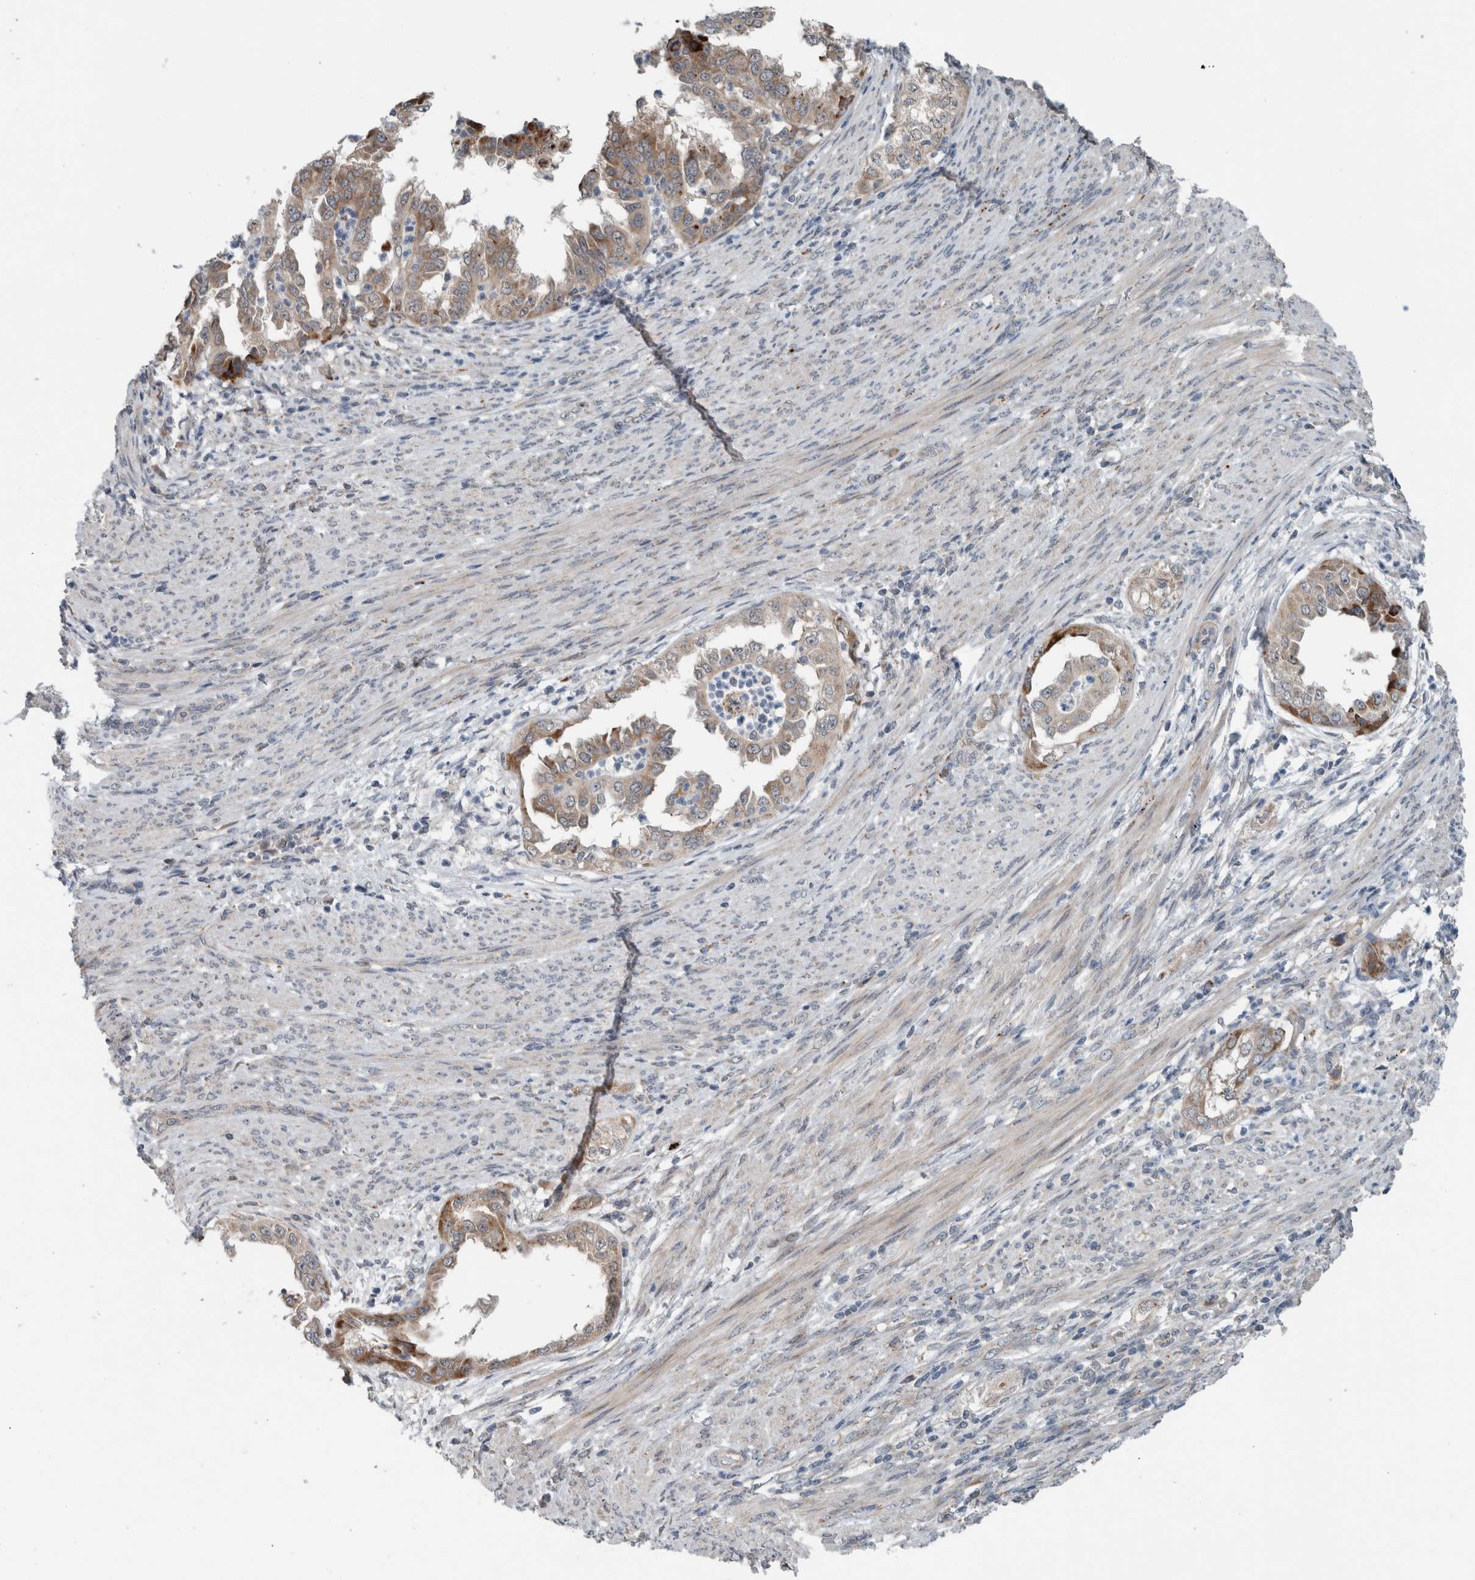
{"staining": {"intensity": "moderate", "quantity": "25%-75%", "location": "cytoplasmic/membranous"}, "tissue": "endometrial cancer", "cell_type": "Tumor cells", "image_type": "cancer", "snomed": [{"axis": "morphology", "description": "Adenocarcinoma, NOS"}, {"axis": "topography", "description": "Endometrium"}], "caption": "Adenocarcinoma (endometrial) tissue displays moderate cytoplasmic/membranous expression in approximately 25%-75% of tumor cells, visualized by immunohistochemistry.", "gene": "GBA2", "patient": {"sex": "female", "age": 85}}